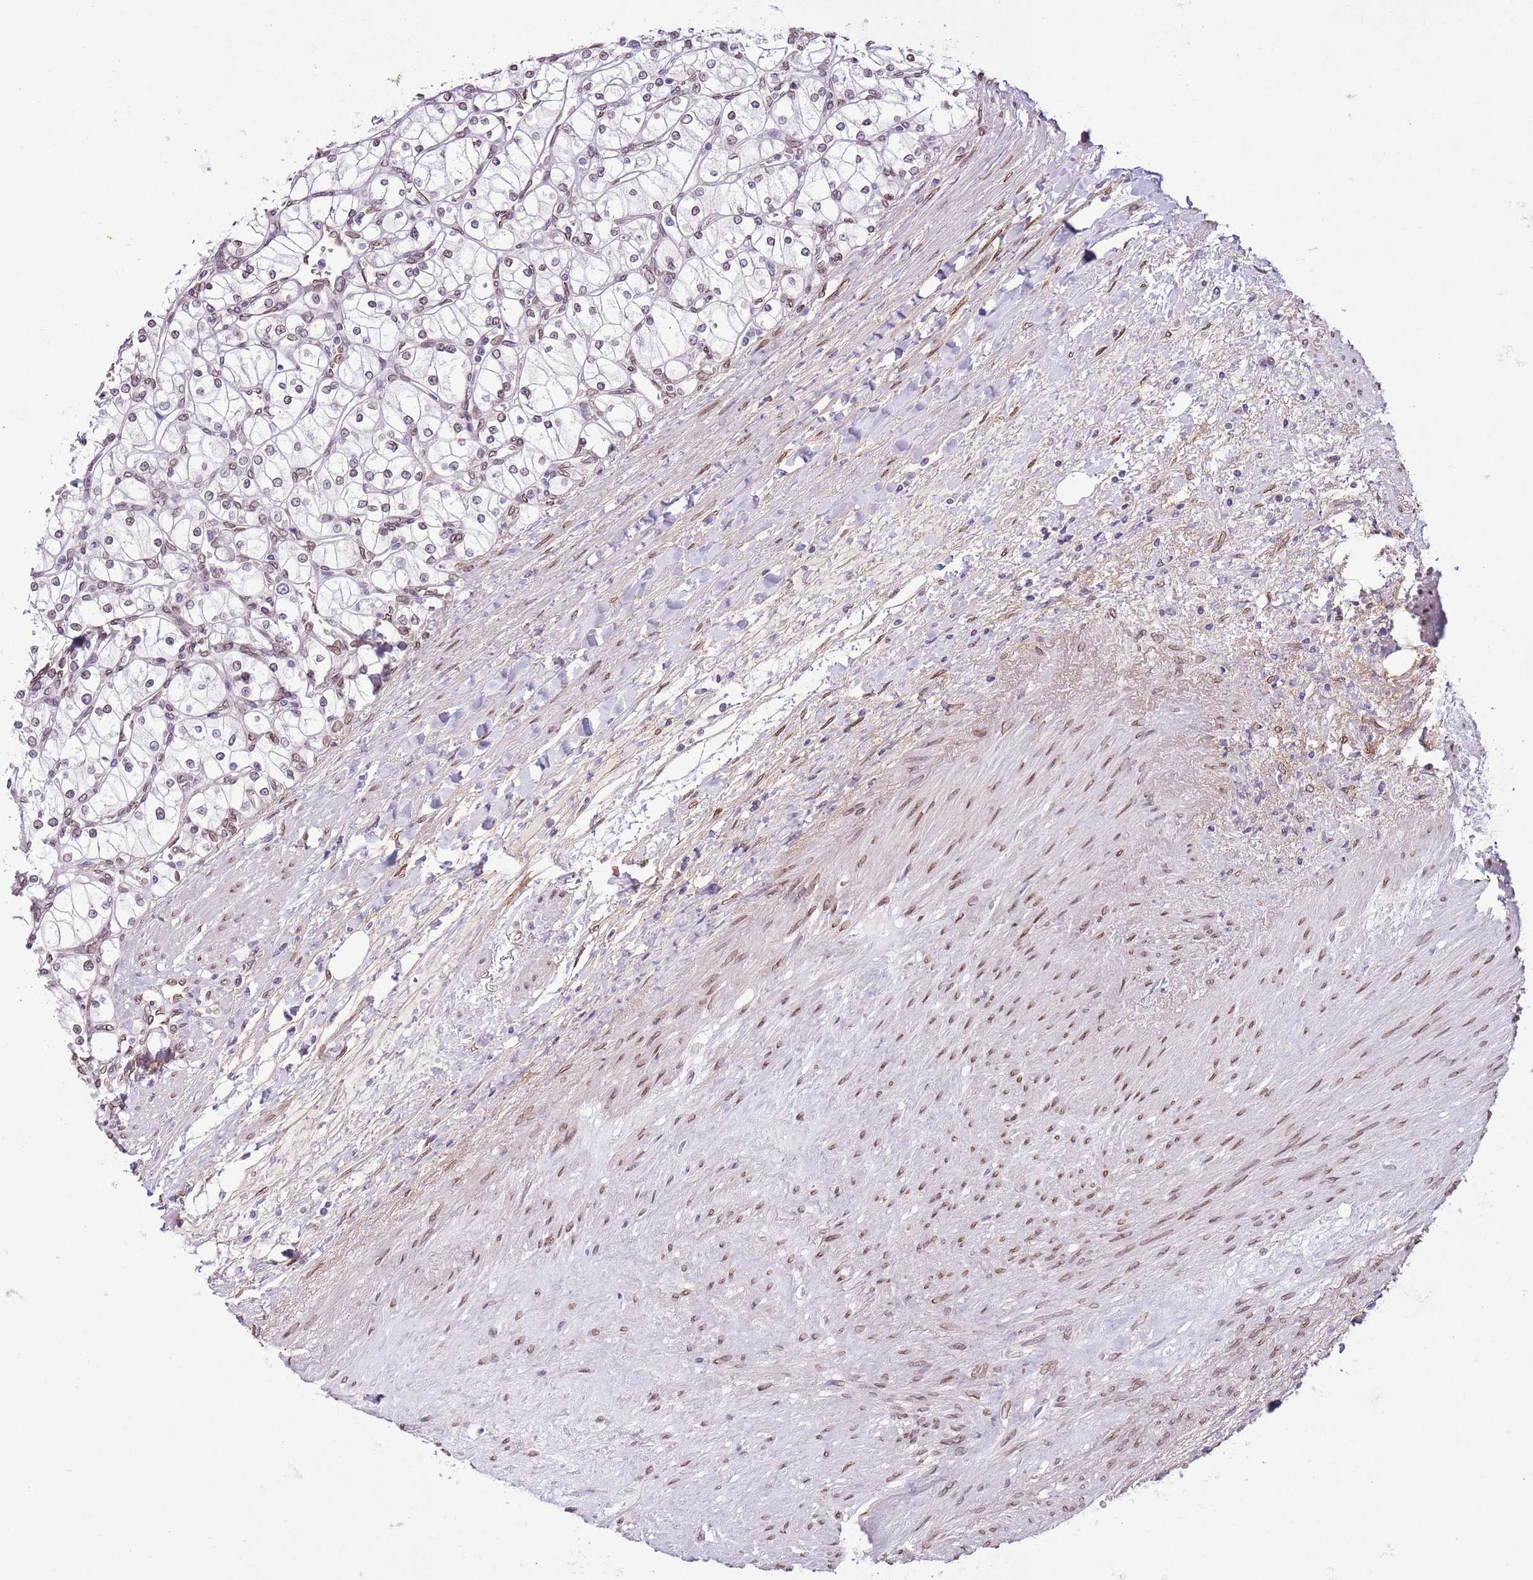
{"staining": {"intensity": "weak", "quantity": ">75%", "location": "cytoplasmic/membranous,nuclear"}, "tissue": "renal cancer", "cell_type": "Tumor cells", "image_type": "cancer", "snomed": [{"axis": "morphology", "description": "Adenocarcinoma, NOS"}, {"axis": "topography", "description": "Kidney"}], "caption": "Immunohistochemistry (IHC) of renal cancer (adenocarcinoma) shows low levels of weak cytoplasmic/membranous and nuclear positivity in about >75% of tumor cells.", "gene": "ZGLP1", "patient": {"sex": "male", "age": 80}}